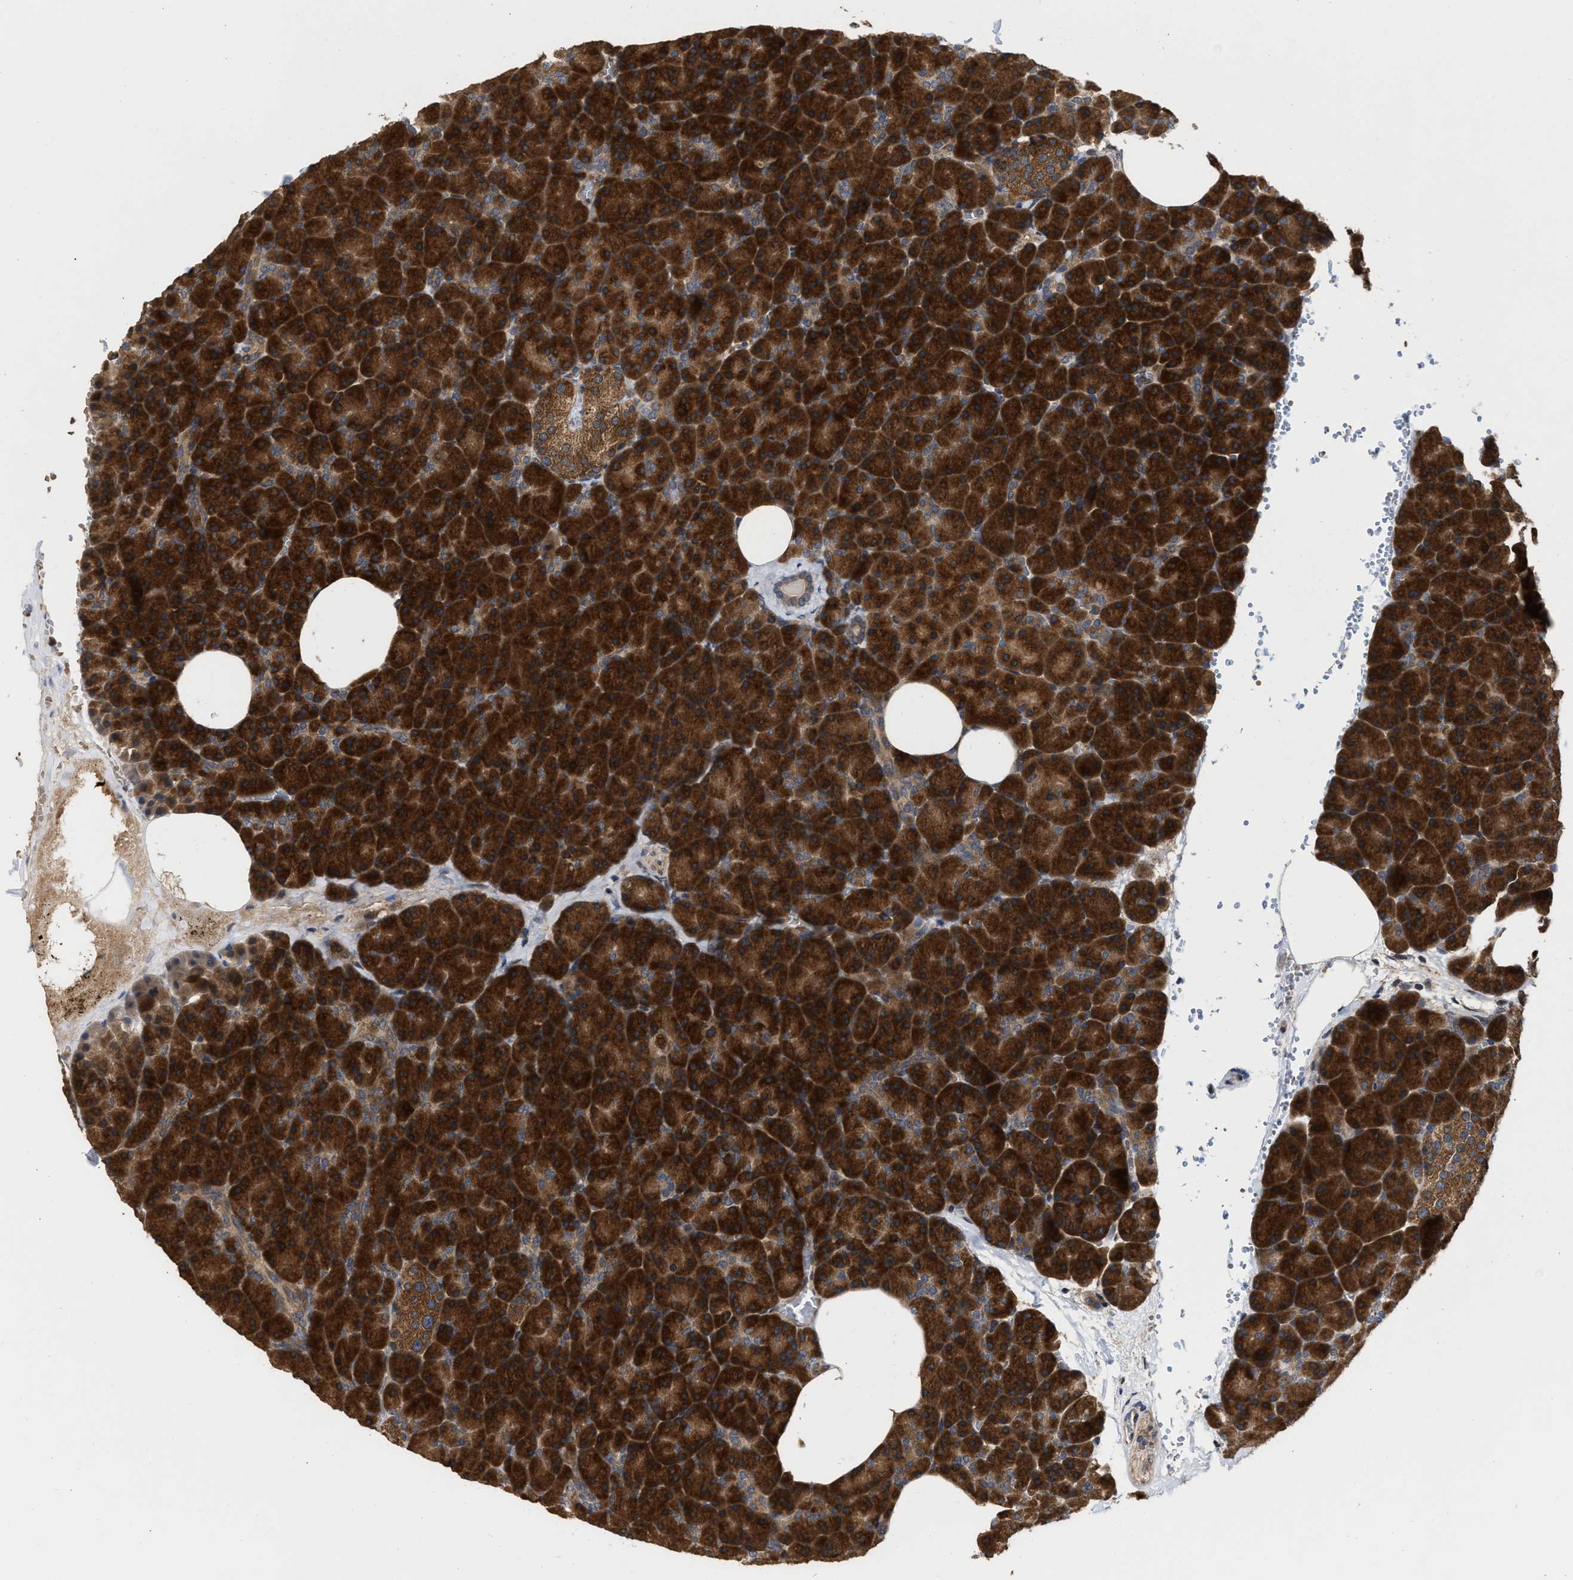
{"staining": {"intensity": "strong", "quantity": ">75%", "location": "cytoplasmic/membranous"}, "tissue": "pancreas", "cell_type": "Exocrine glandular cells", "image_type": "normal", "snomed": [{"axis": "morphology", "description": "Normal tissue, NOS"}, {"axis": "topography", "description": "Pancreas"}], "caption": "Pancreas stained with a brown dye shows strong cytoplasmic/membranous positive staining in about >75% of exocrine glandular cells.", "gene": "SAR1A", "patient": {"sex": "female", "age": 35}}